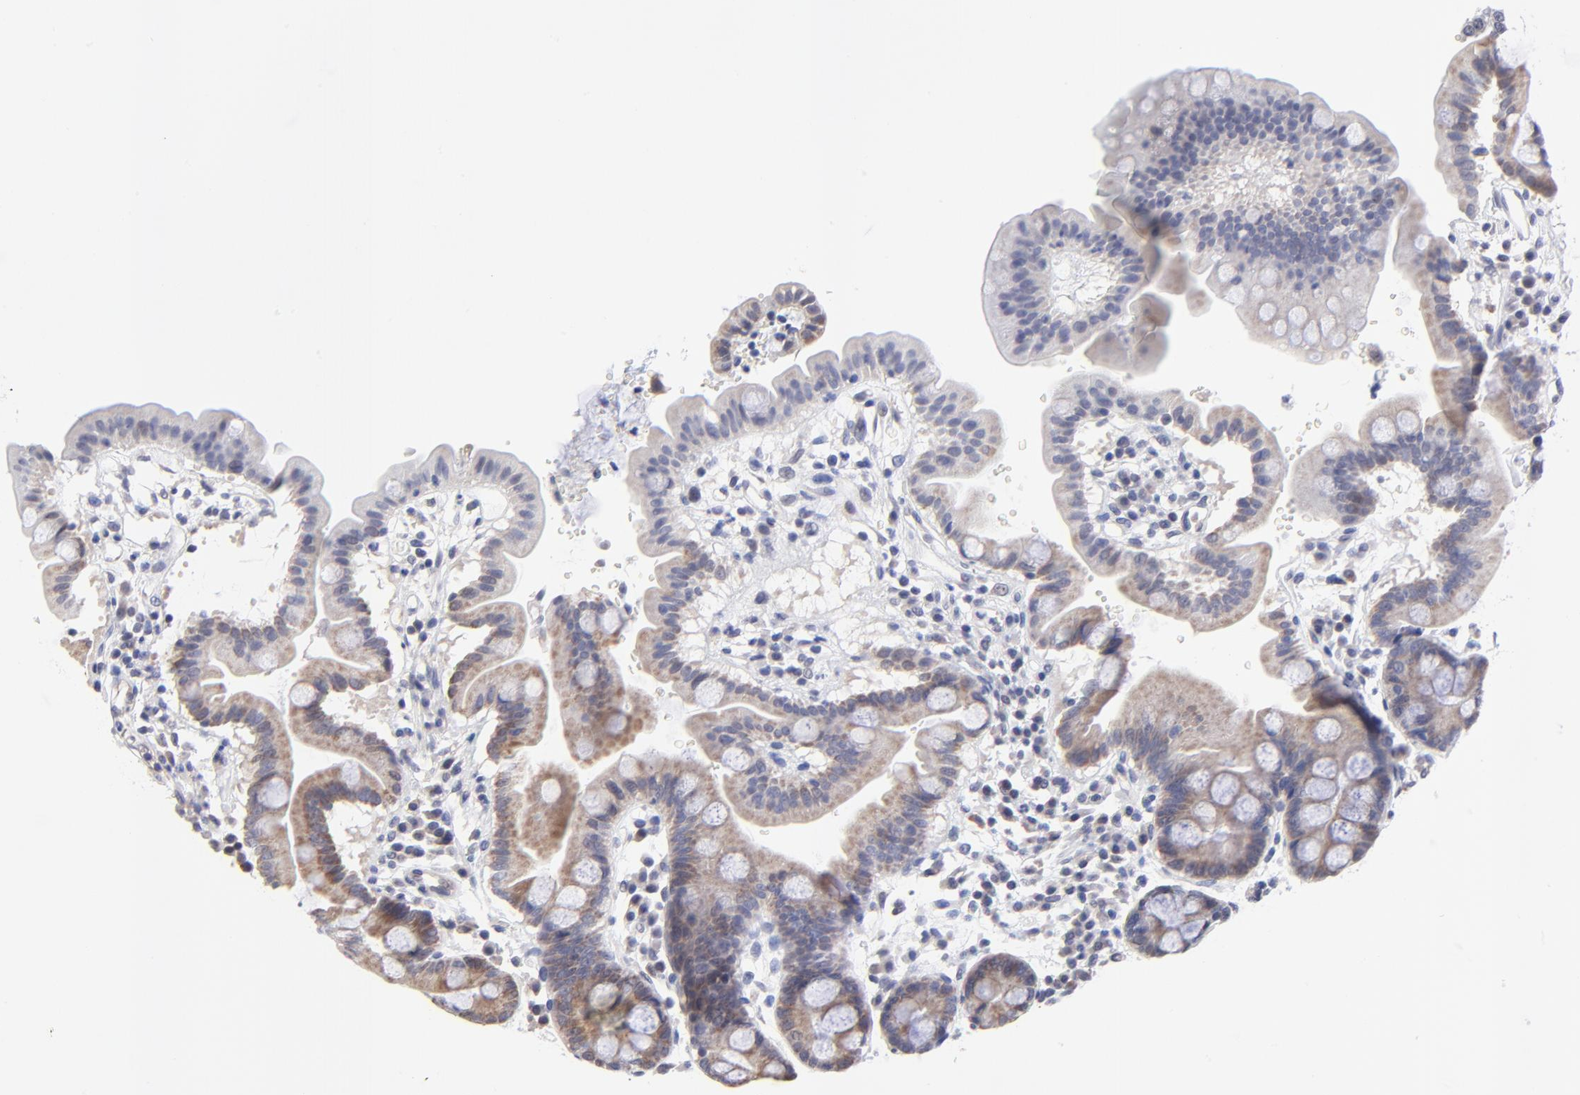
{"staining": {"intensity": "moderate", "quantity": ">75%", "location": "cytoplasmic/membranous"}, "tissue": "duodenum", "cell_type": "Glandular cells", "image_type": "normal", "snomed": [{"axis": "morphology", "description": "Normal tissue, NOS"}, {"axis": "topography", "description": "Duodenum"}], "caption": "A photomicrograph showing moderate cytoplasmic/membranous positivity in about >75% of glandular cells in benign duodenum, as visualized by brown immunohistochemical staining.", "gene": "FBXO8", "patient": {"sex": "male", "age": 50}}